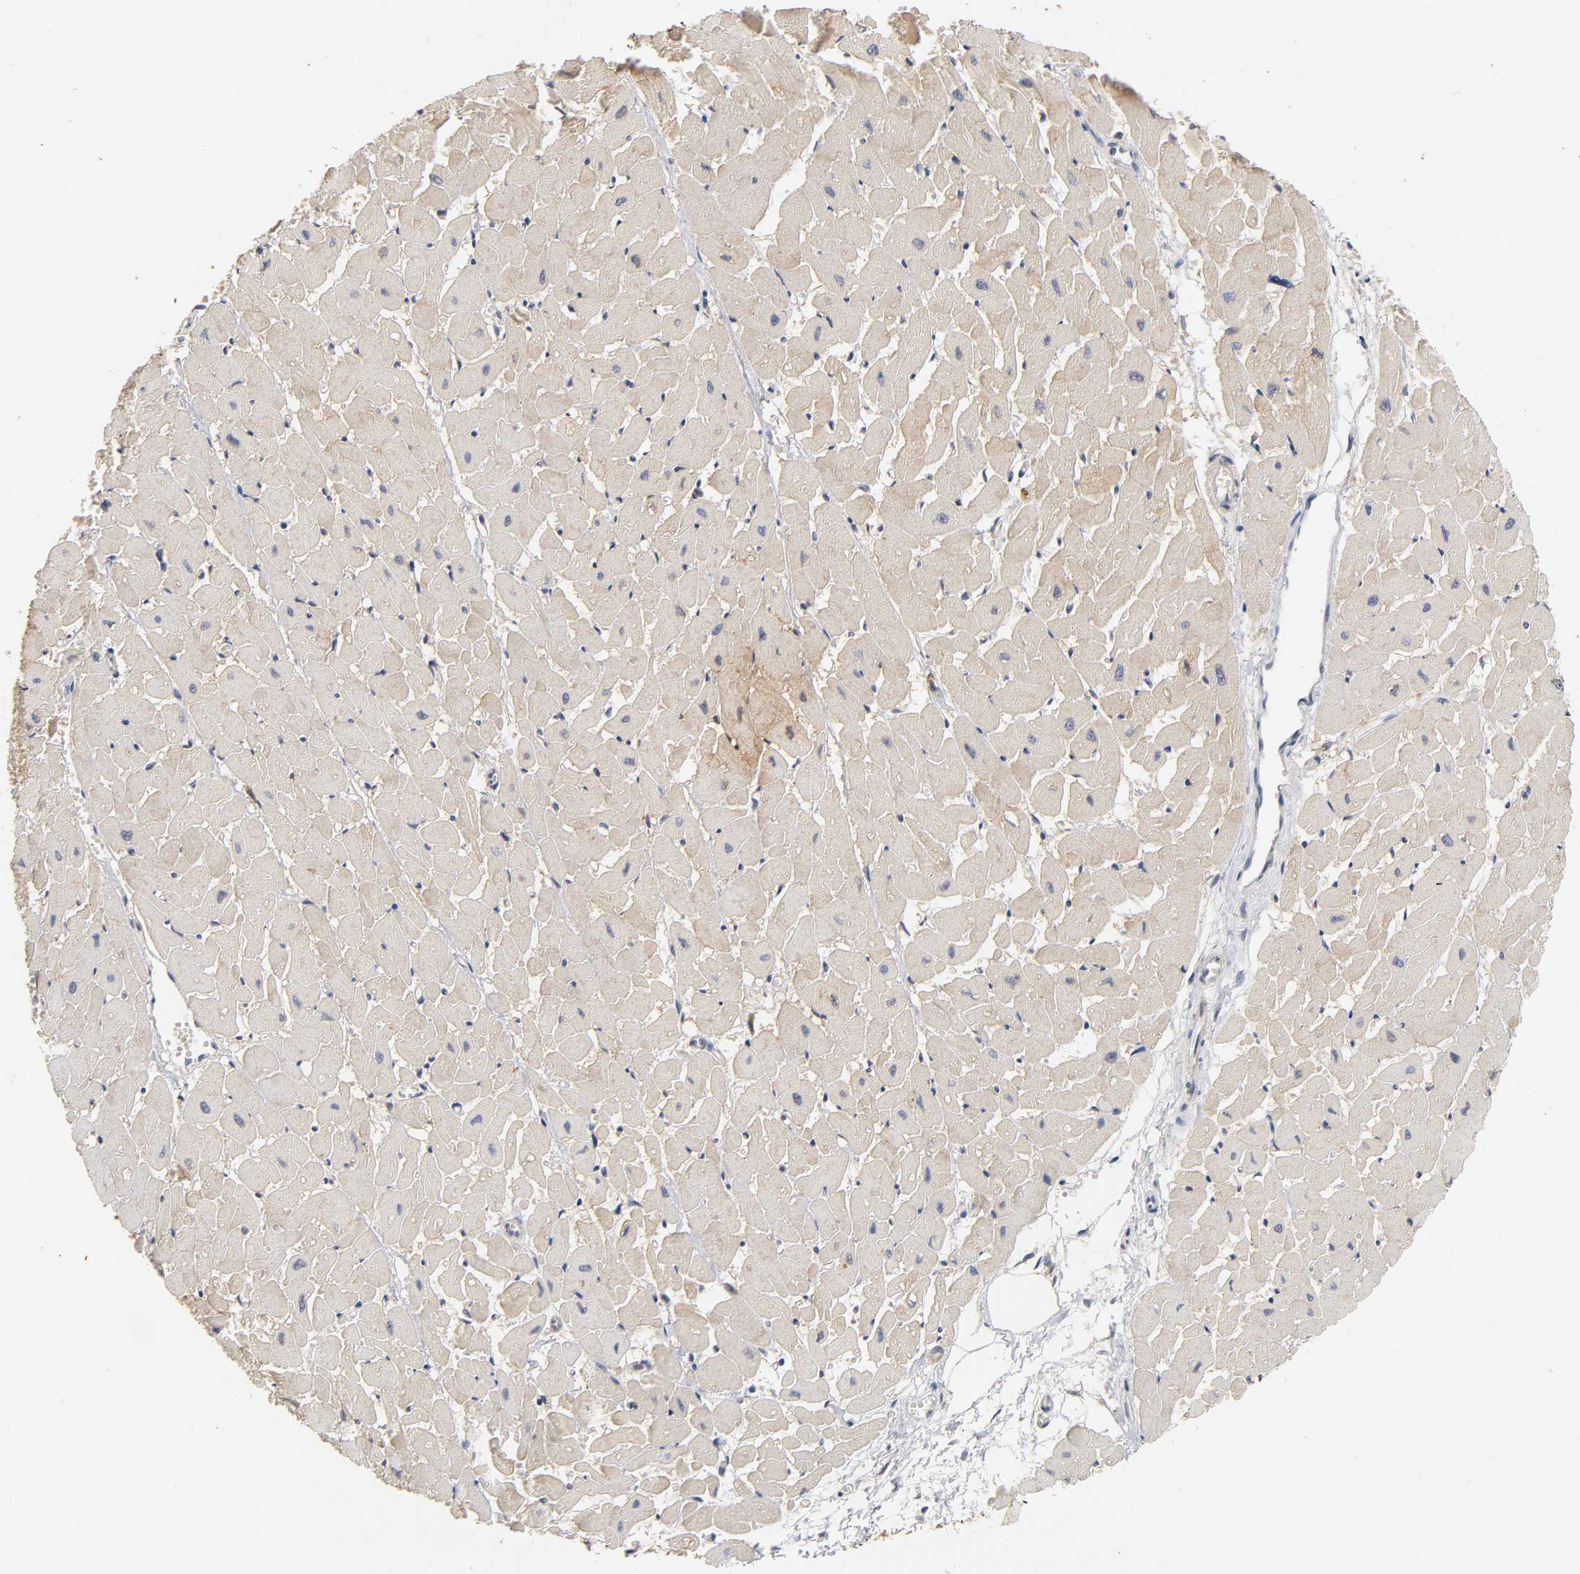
{"staining": {"intensity": "weak", "quantity": "25%-75%", "location": "cytoplasmic/membranous"}, "tissue": "heart muscle", "cell_type": "Cardiomyocytes", "image_type": "normal", "snomed": [{"axis": "morphology", "description": "Normal tissue, NOS"}, {"axis": "topography", "description": "Heart"}], "caption": "There is low levels of weak cytoplasmic/membranous expression in cardiomyocytes of unremarkable heart muscle, as demonstrated by immunohistochemical staining (brown color).", "gene": "CXADR", "patient": {"sex": "female", "age": 19}}